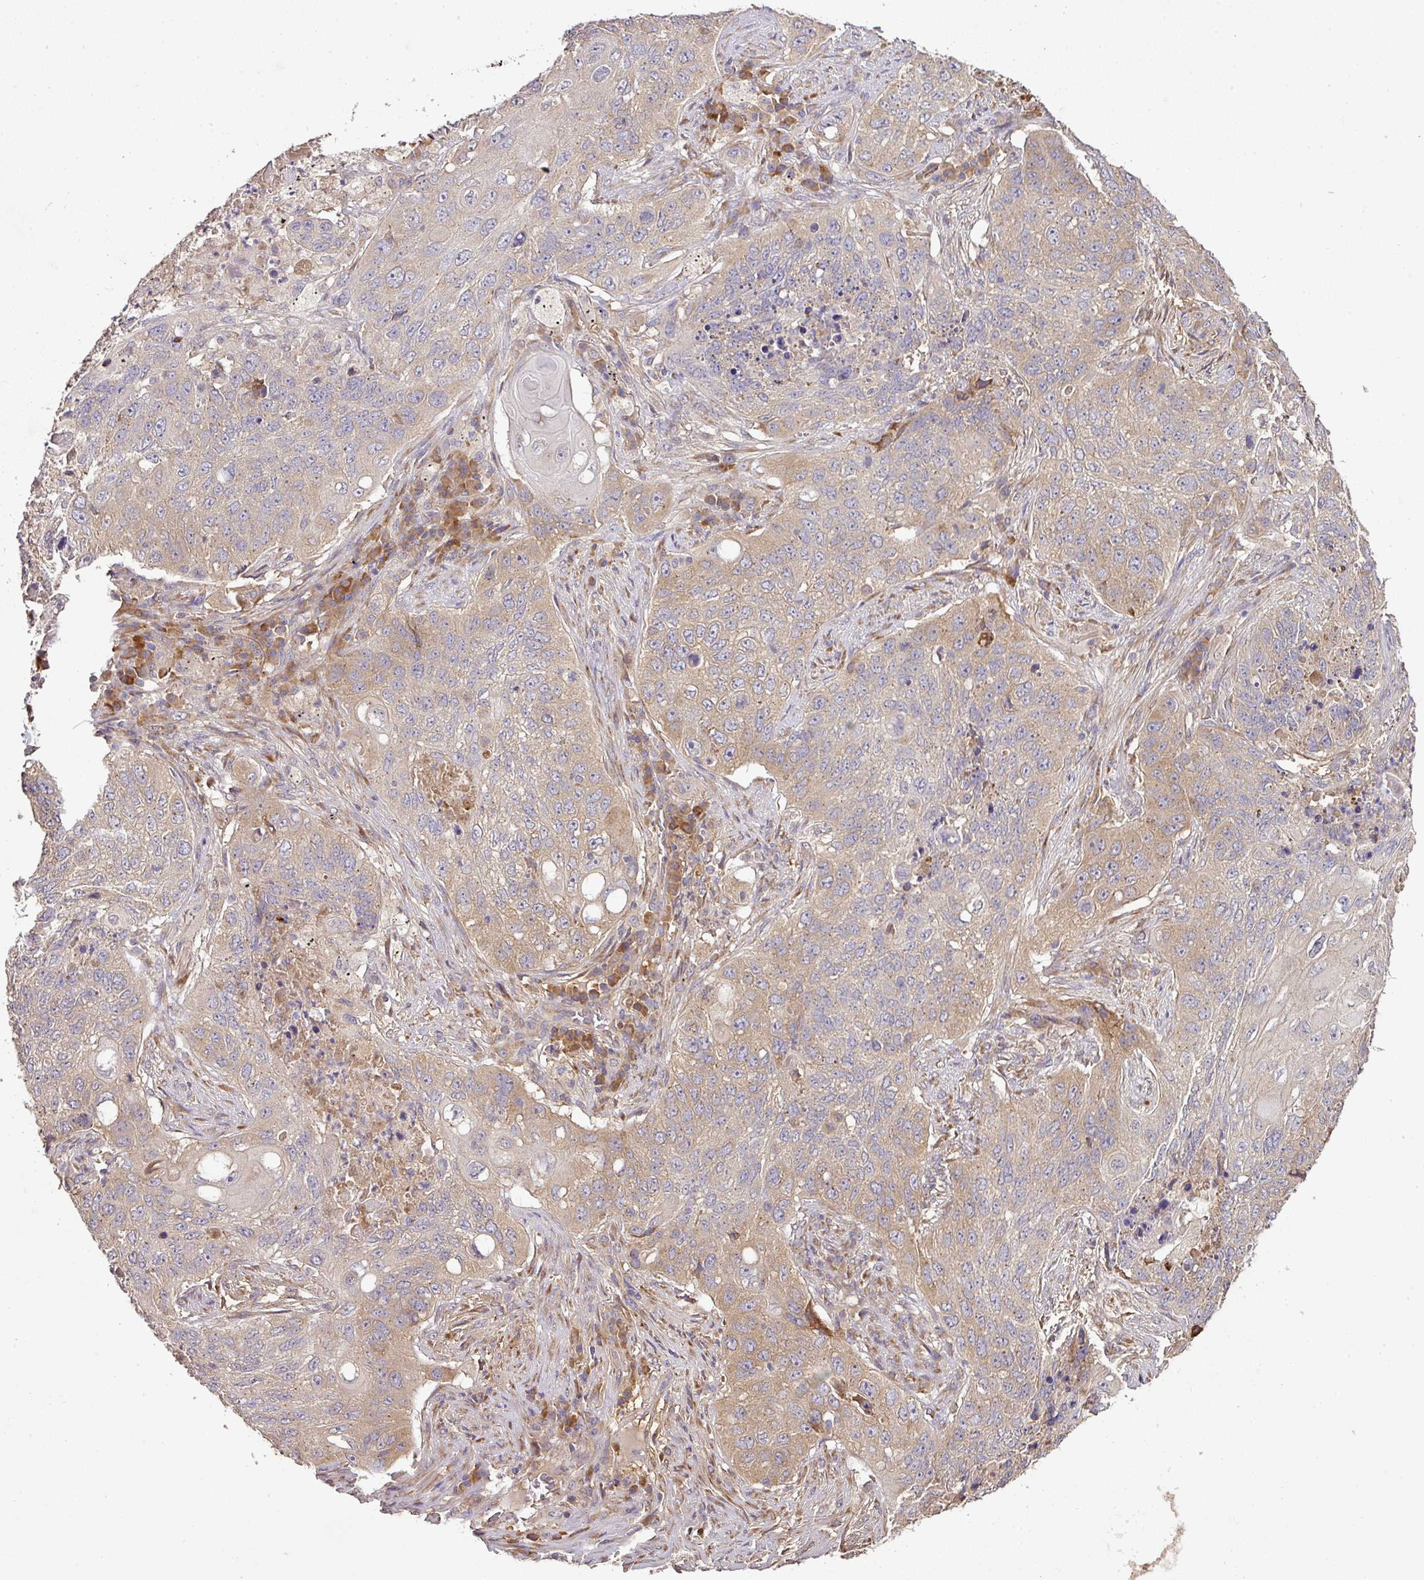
{"staining": {"intensity": "weak", "quantity": "25%-75%", "location": "cytoplasmic/membranous"}, "tissue": "lung cancer", "cell_type": "Tumor cells", "image_type": "cancer", "snomed": [{"axis": "morphology", "description": "Squamous cell carcinoma, NOS"}, {"axis": "topography", "description": "Lung"}], "caption": "This image reveals immunohistochemistry (IHC) staining of human squamous cell carcinoma (lung), with low weak cytoplasmic/membranous positivity in approximately 25%-75% of tumor cells.", "gene": "GALP", "patient": {"sex": "female", "age": 63}}